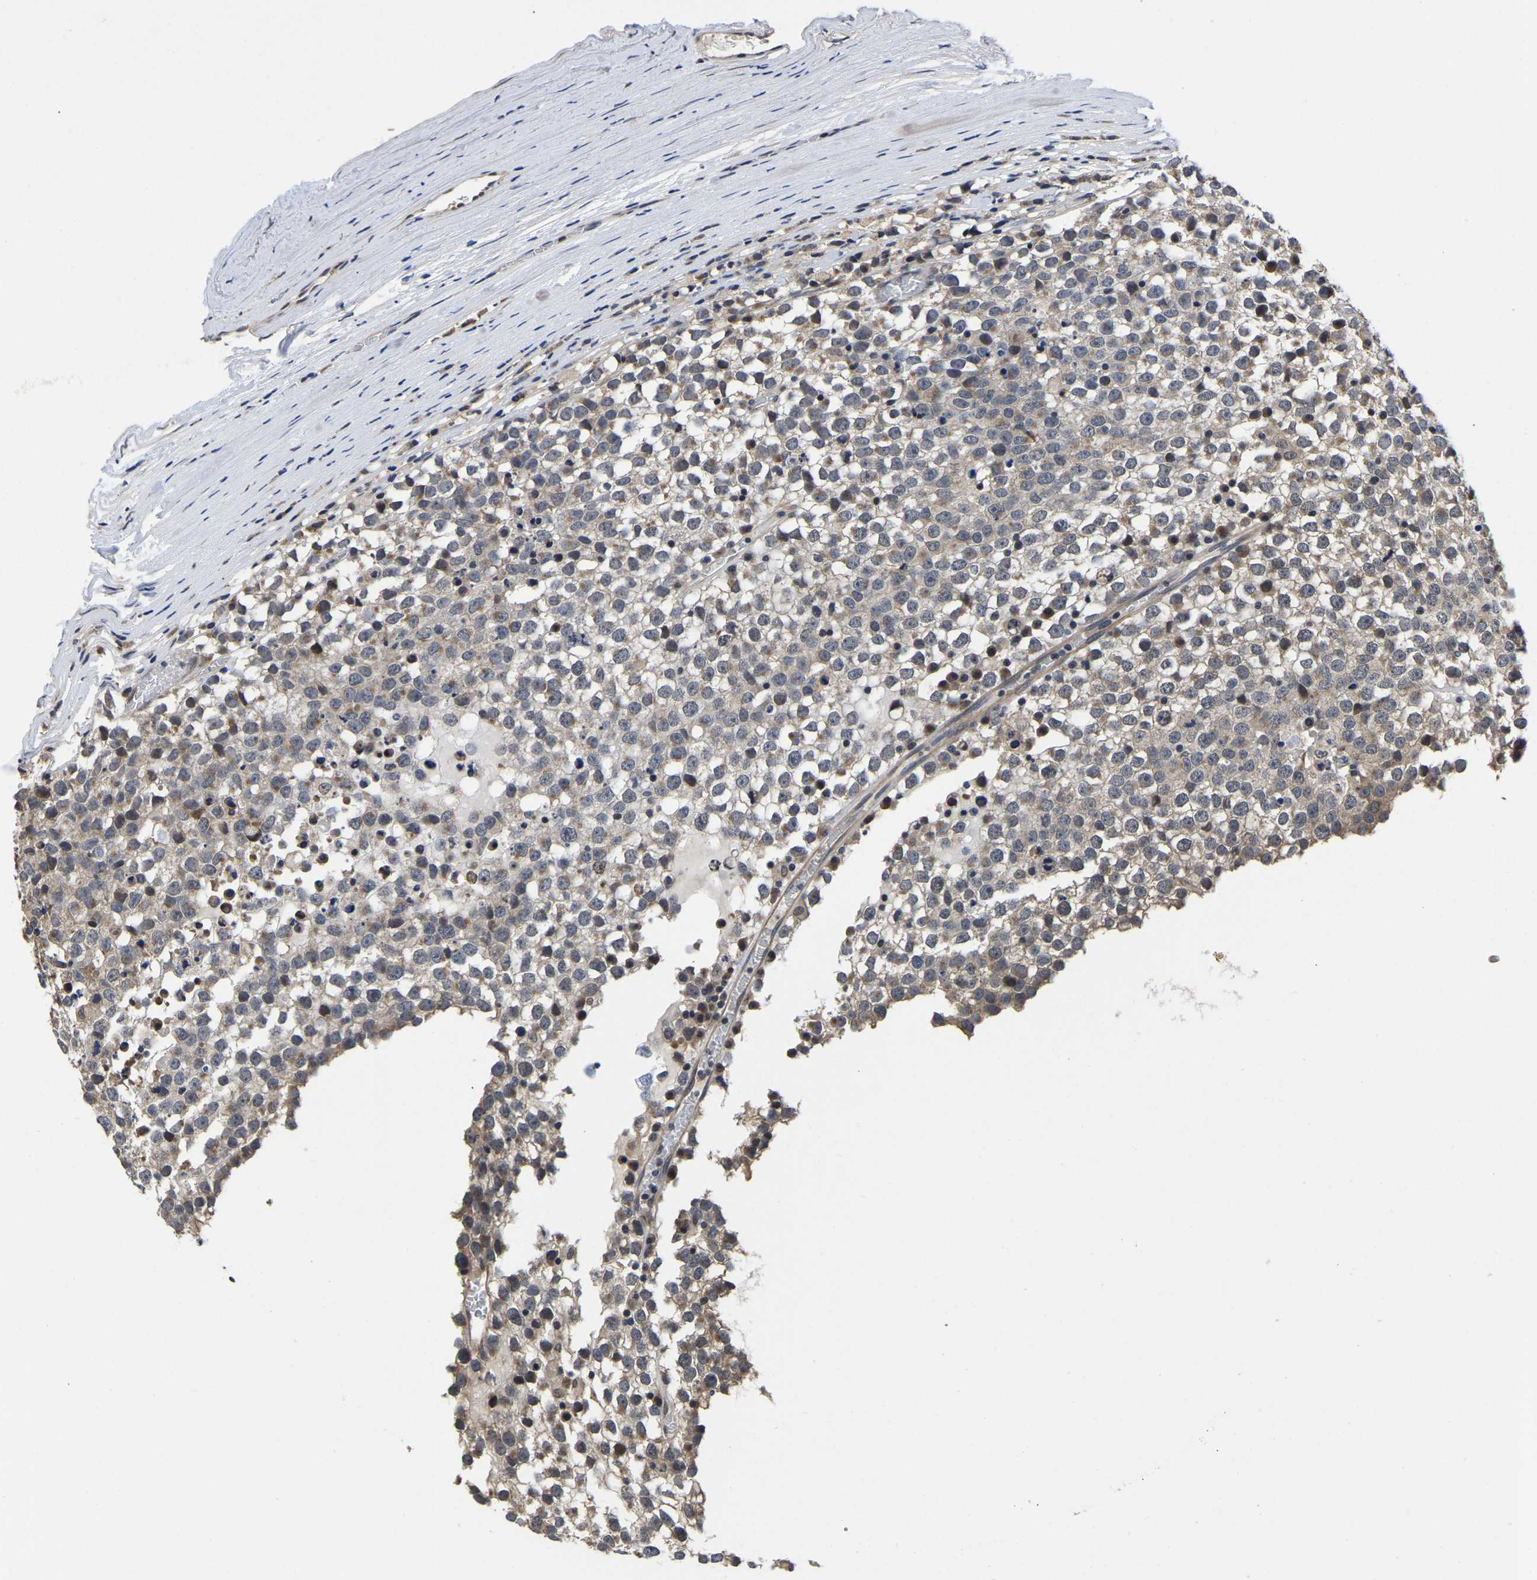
{"staining": {"intensity": "weak", "quantity": "25%-75%", "location": "cytoplasmic/membranous"}, "tissue": "testis cancer", "cell_type": "Tumor cells", "image_type": "cancer", "snomed": [{"axis": "morphology", "description": "Seminoma, NOS"}, {"axis": "topography", "description": "Testis"}], "caption": "A brown stain highlights weak cytoplasmic/membranous positivity of a protein in testis cancer tumor cells. The staining was performed using DAB, with brown indicating positive protein expression. Nuclei are stained blue with hematoxylin.", "gene": "MCOLN2", "patient": {"sex": "male", "age": 65}}